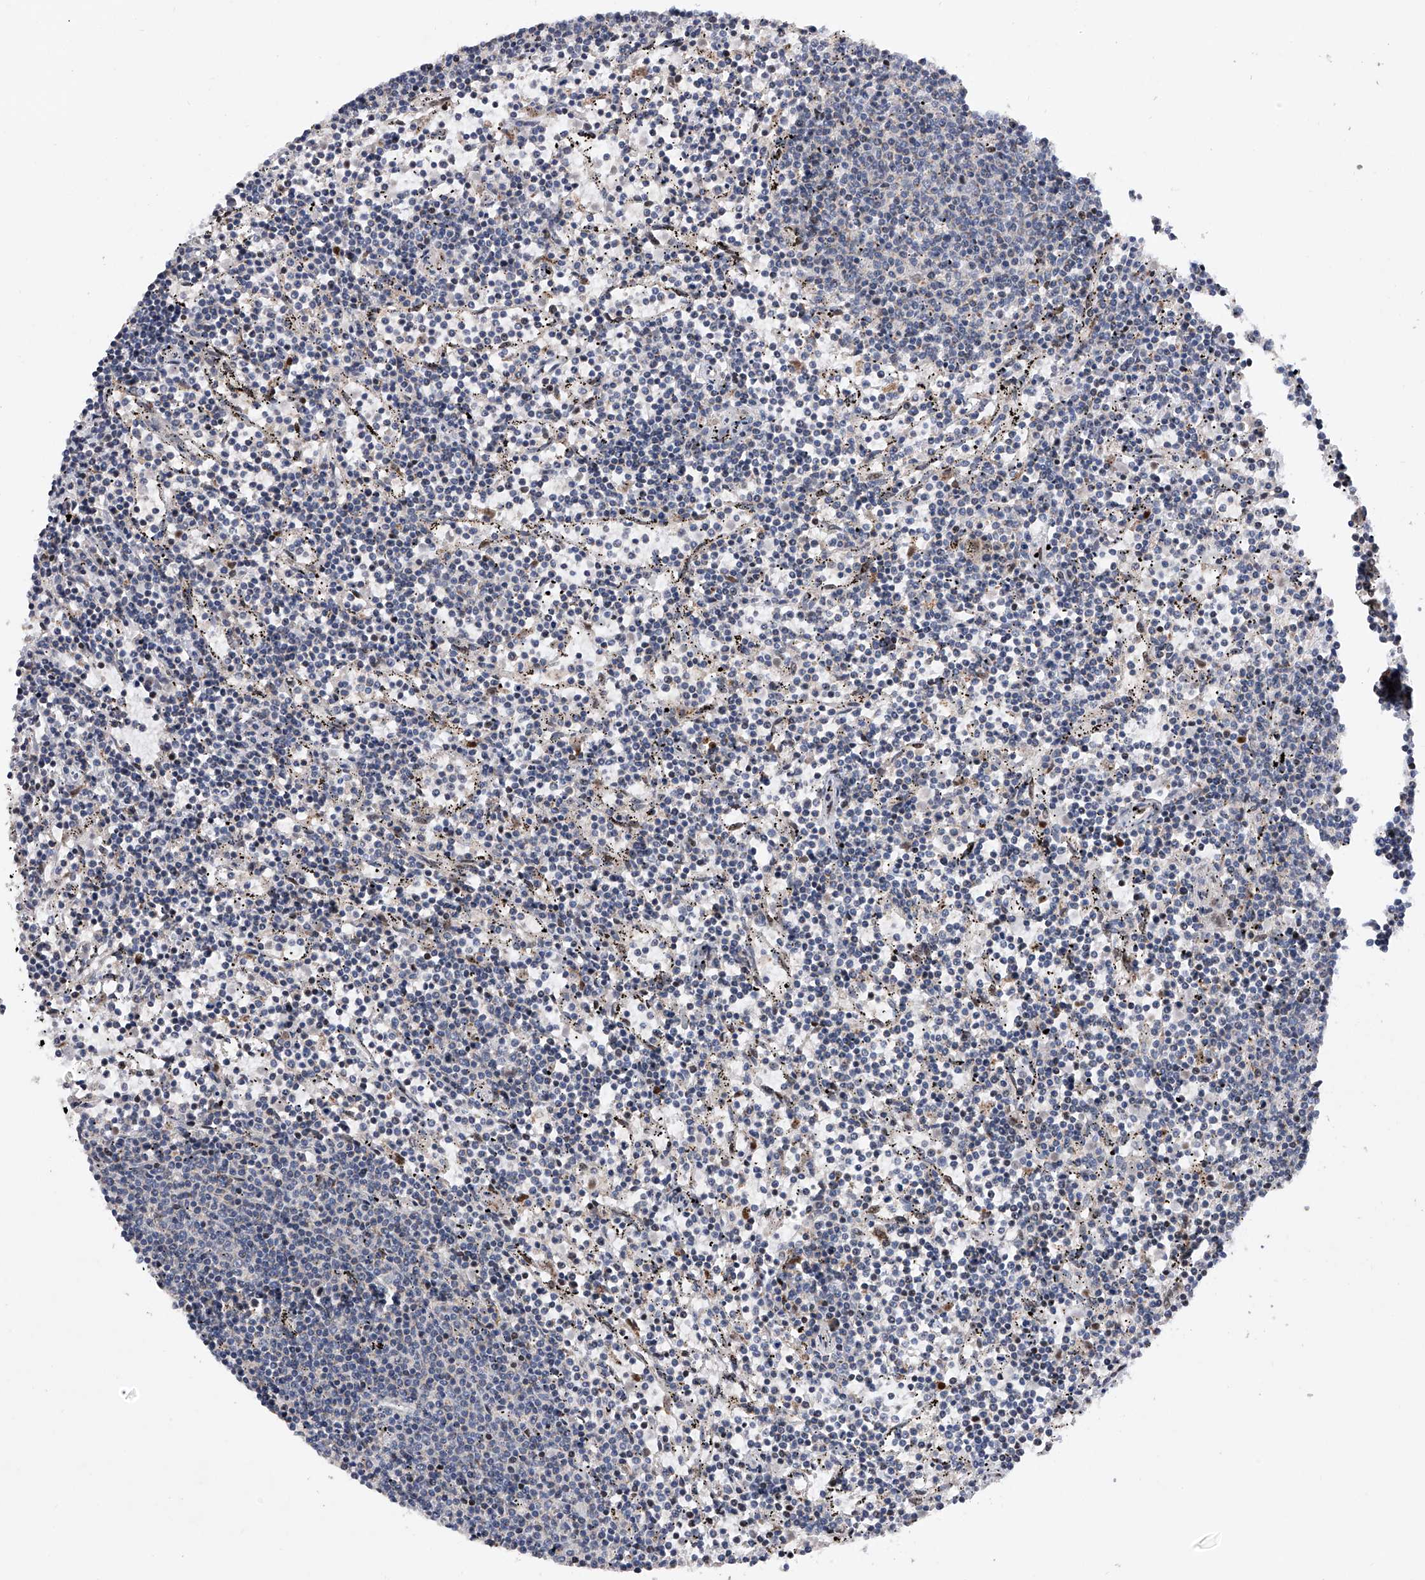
{"staining": {"intensity": "negative", "quantity": "none", "location": "none"}, "tissue": "lymphoma", "cell_type": "Tumor cells", "image_type": "cancer", "snomed": [{"axis": "morphology", "description": "Malignant lymphoma, non-Hodgkin's type, Low grade"}, {"axis": "topography", "description": "Spleen"}], "caption": "There is no significant staining in tumor cells of low-grade malignant lymphoma, non-Hodgkin's type.", "gene": "CDH12", "patient": {"sex": "female", "age": 50}}